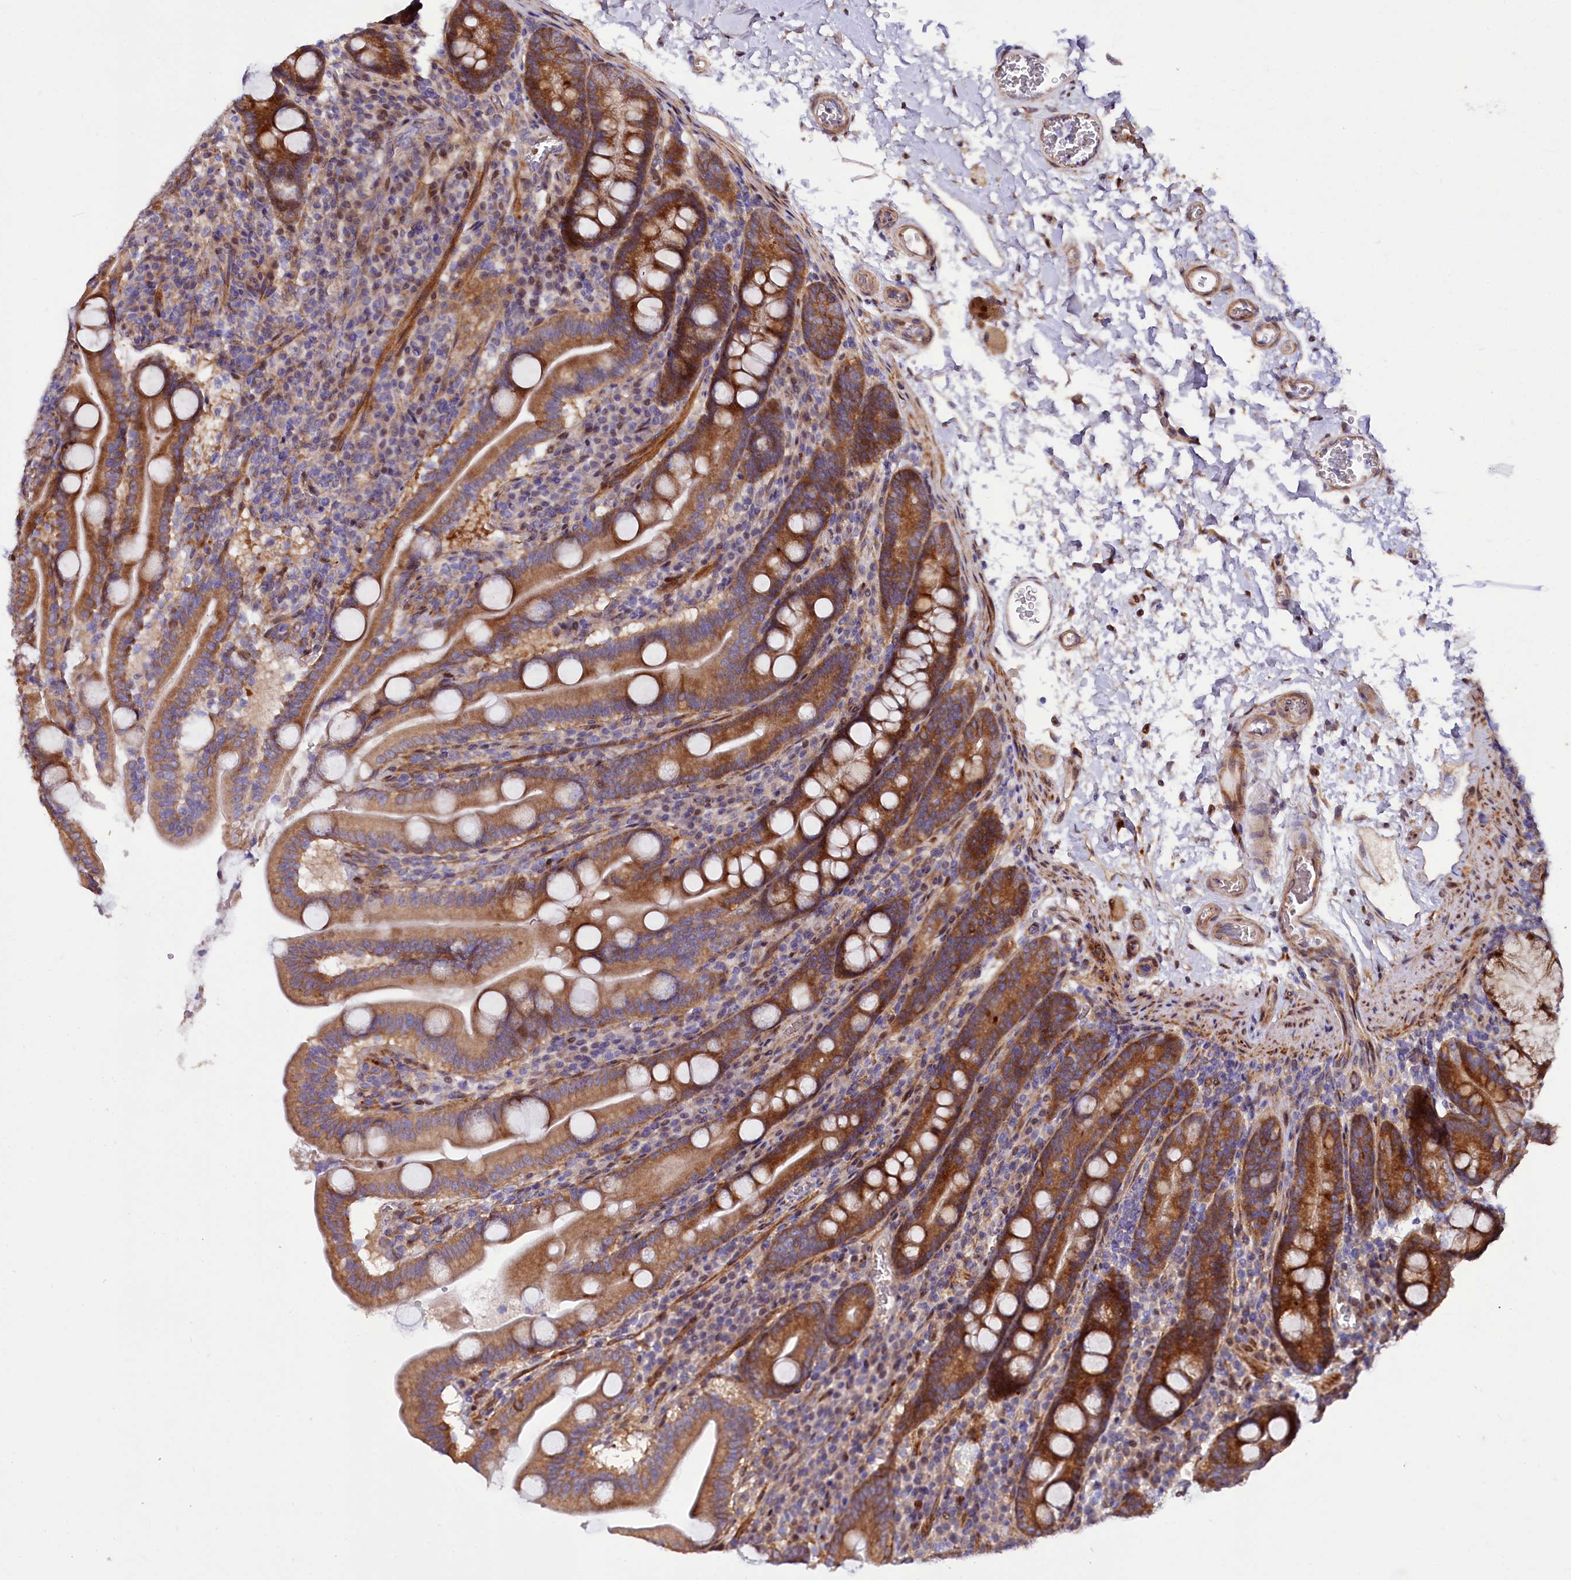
{"staining": {"intensity": "strong", "quantity": ">75%", "location": "cytoplasmic/membranous"}, "tissue": "duodenum", "cell_type": "Glandular cells", "image_type": "normal", "snomed": [{"axis": "morphology", "description": "Normal tissue, NOS"}, {"axis": "topography", "description": "Duodenum"}], "caption": "Strong cytoplasmic/membranous expression is seen in approximately >75% of glandular cells in benign duodenum. (Brightfield microscopy of DAB IHC at high magnification).", "gene": "PDZRN3", "patient": {"sex": "male", "age": 35}}